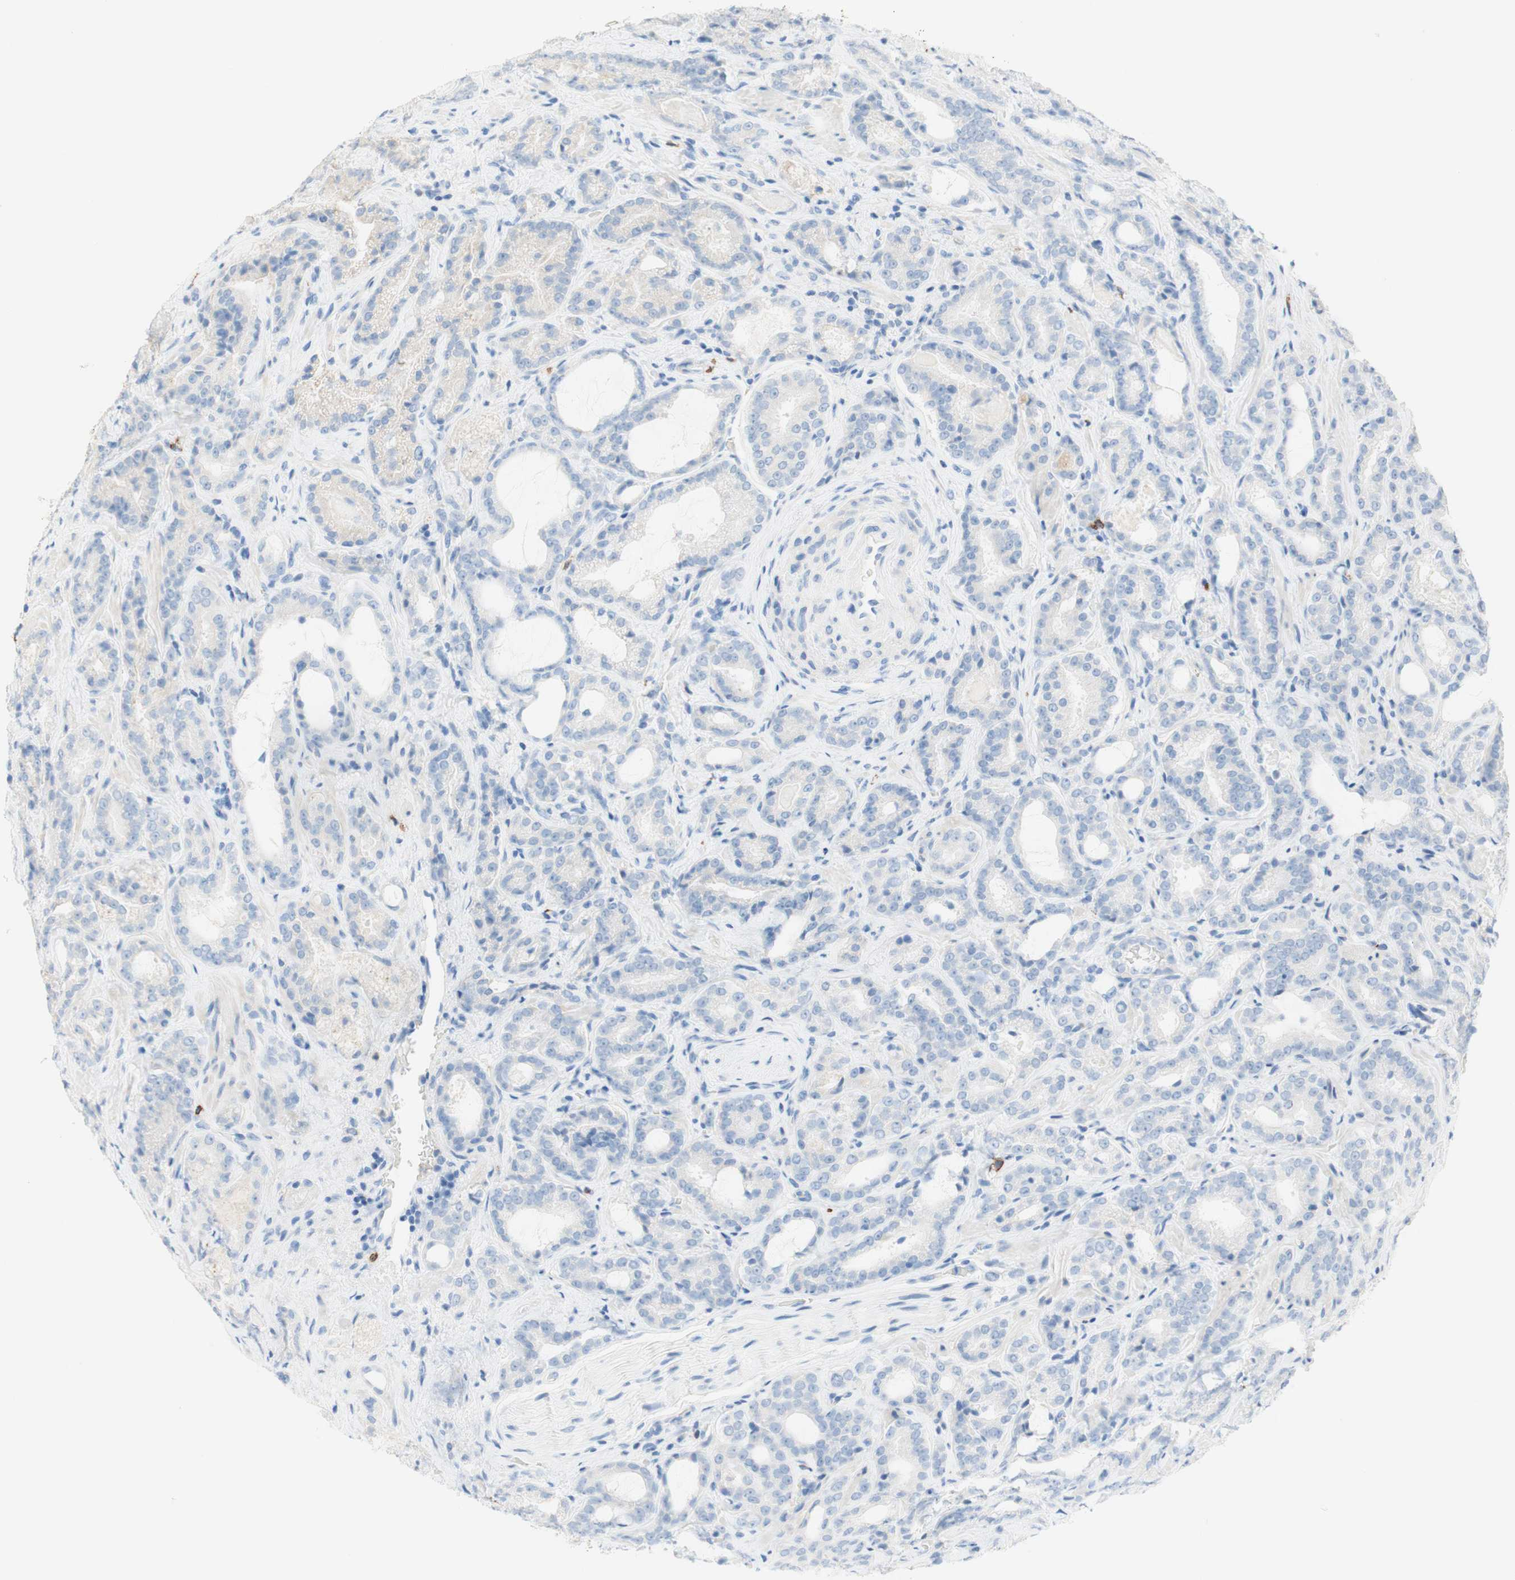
{"staining": {"intensity": "negative", "quantity": "none", "location": "none"}, "tissue": "prostate cancer", "cell_type": "Tumor cells", "image_type": "cancer", "snomed": [{"axis": "morphology", "description": "Adenocarcinoma, Low grade"}, {"axis": "topography", "description": "Prostate"}], "caption": "Protein analysis of prostate cancer shows no significant staining in tumor cells.", "gene": "CEACAM1", "patient": {"sex": "male", "age": 60}}